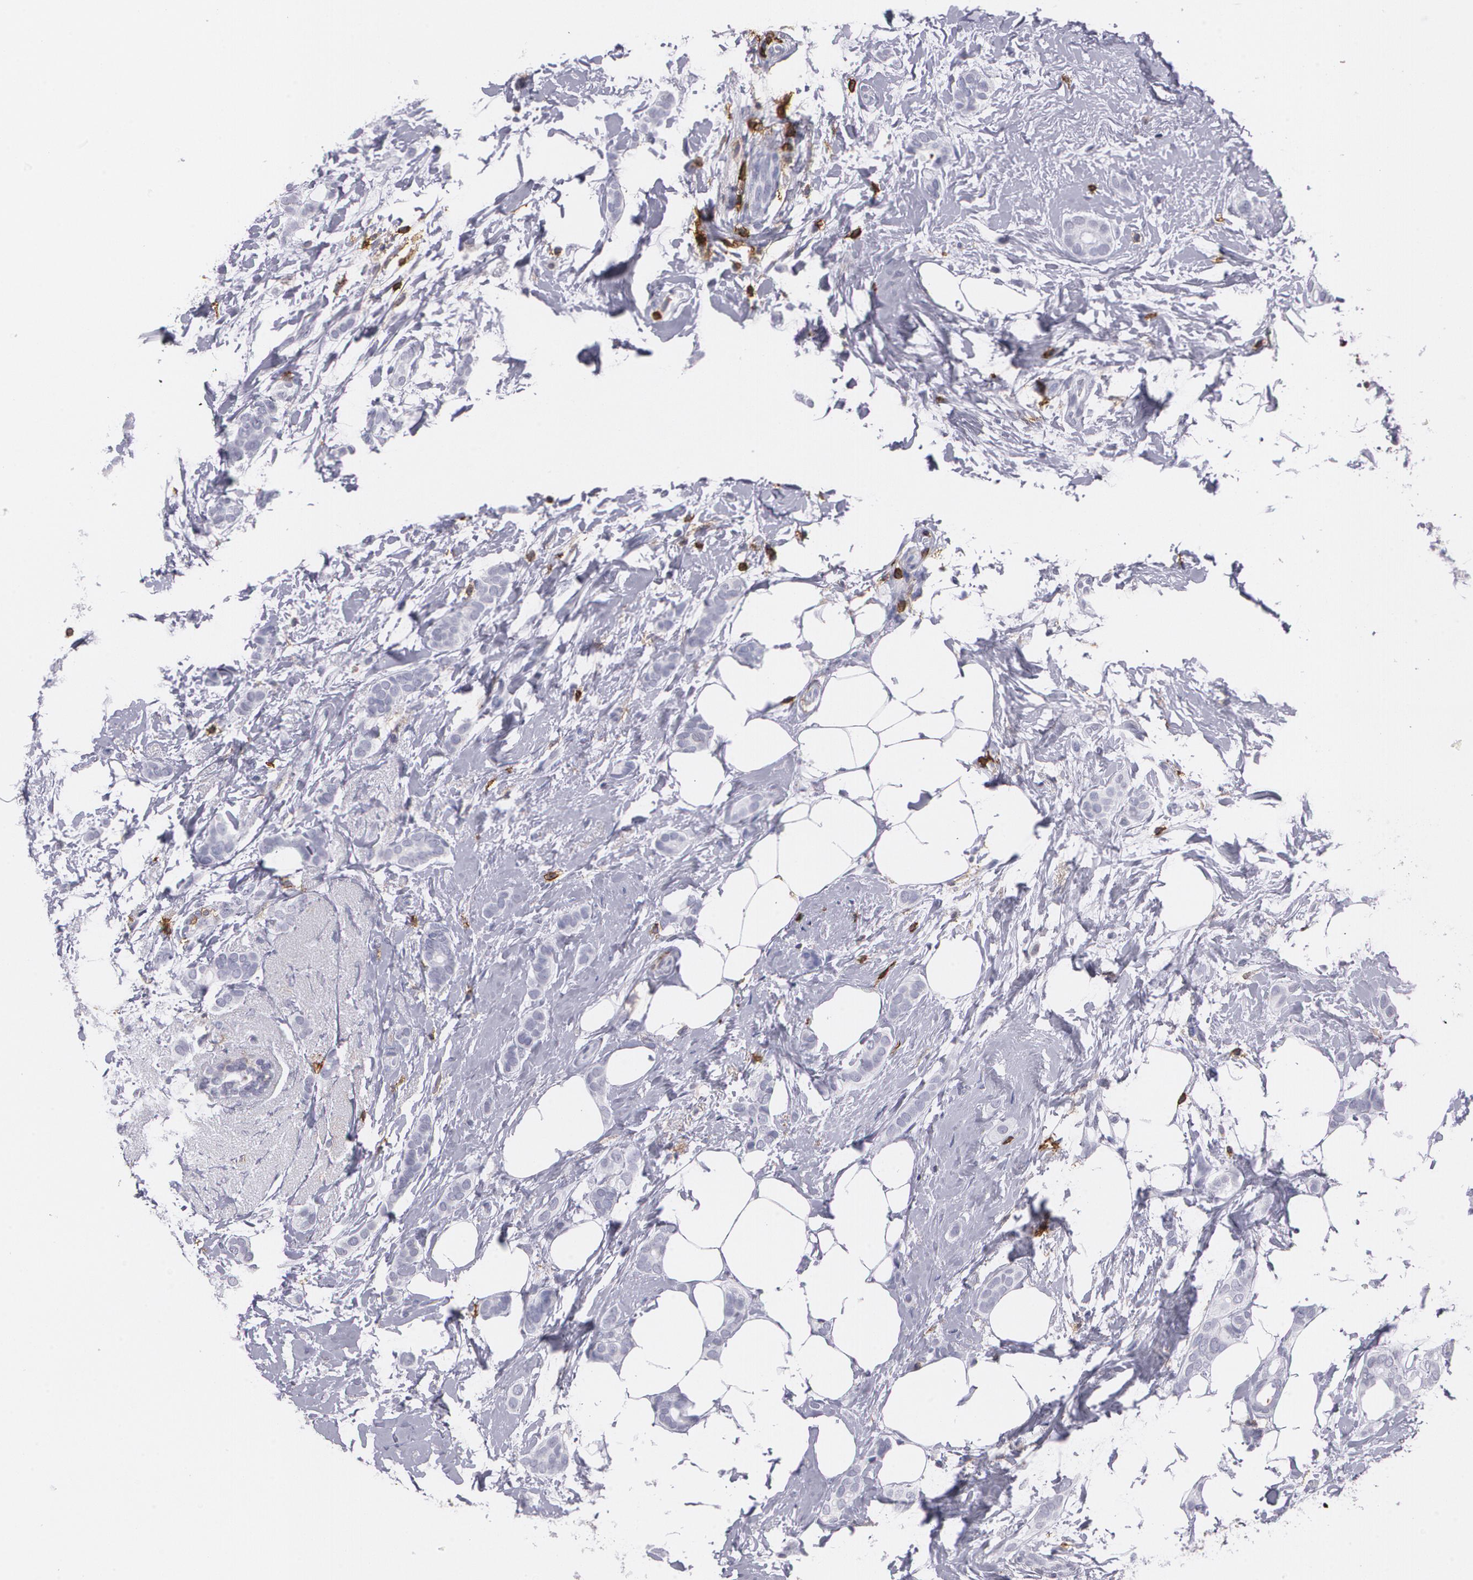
{"staining": {"intensity": "negative", "quantity": "none", "location": "none"}, "tissue": "breast cancer", "cell_type": "Tumor cells", "image_type": "cancer", "snomed": [{"axis": "morphology", "description": "Duct carcinoma"}, {"axis": "topography", "description": "Breast"}], "caption": "An image of breast invasive ductal carcinoma stained for a protein displays no brown staining in tumor cells.", "gene": "PTPRC", "patient": {"sex": "female", "age": 54}}